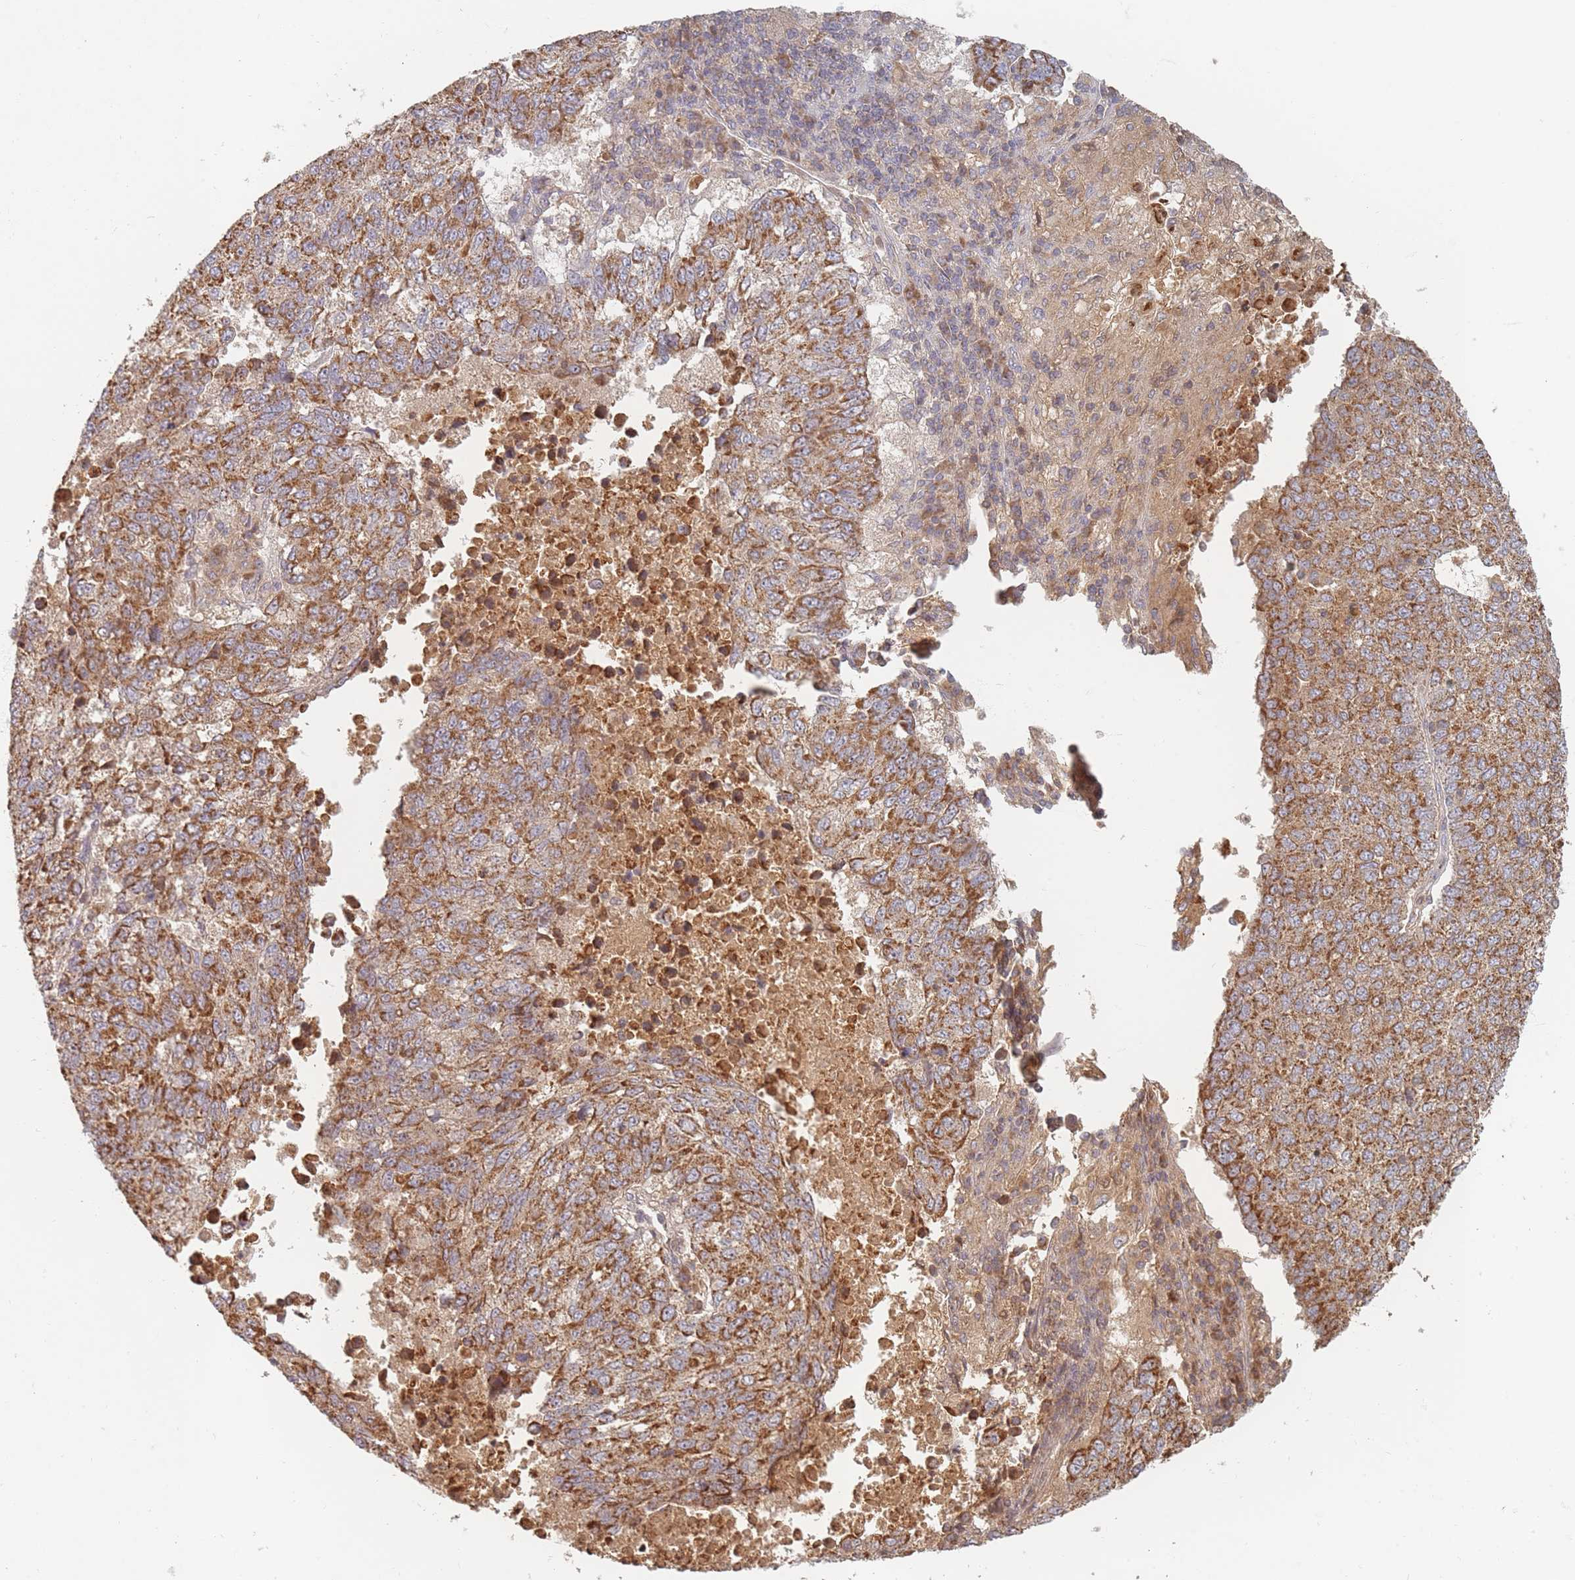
{"staining": {"intensity": "strong", "quantity": ">75%", "location": "cytoplasmic/membranous"}, "tissue": "lung cancer", "cell_type": "Tumor cells", "image_type": "cancer", "snomed": [{"axis": "morphology", "description": "Squamous cell carcinoma, NOS"}, {"axis": "topography", "description": "Lung"}], "caption": "A micrograph of lung squamous cell carcinoma stained for a protein reveals strong cytoplasmic/membranous brown staining in tumor cells.", "gene": "OR2M4", "patient": {"sex": "male", "age": 73}}